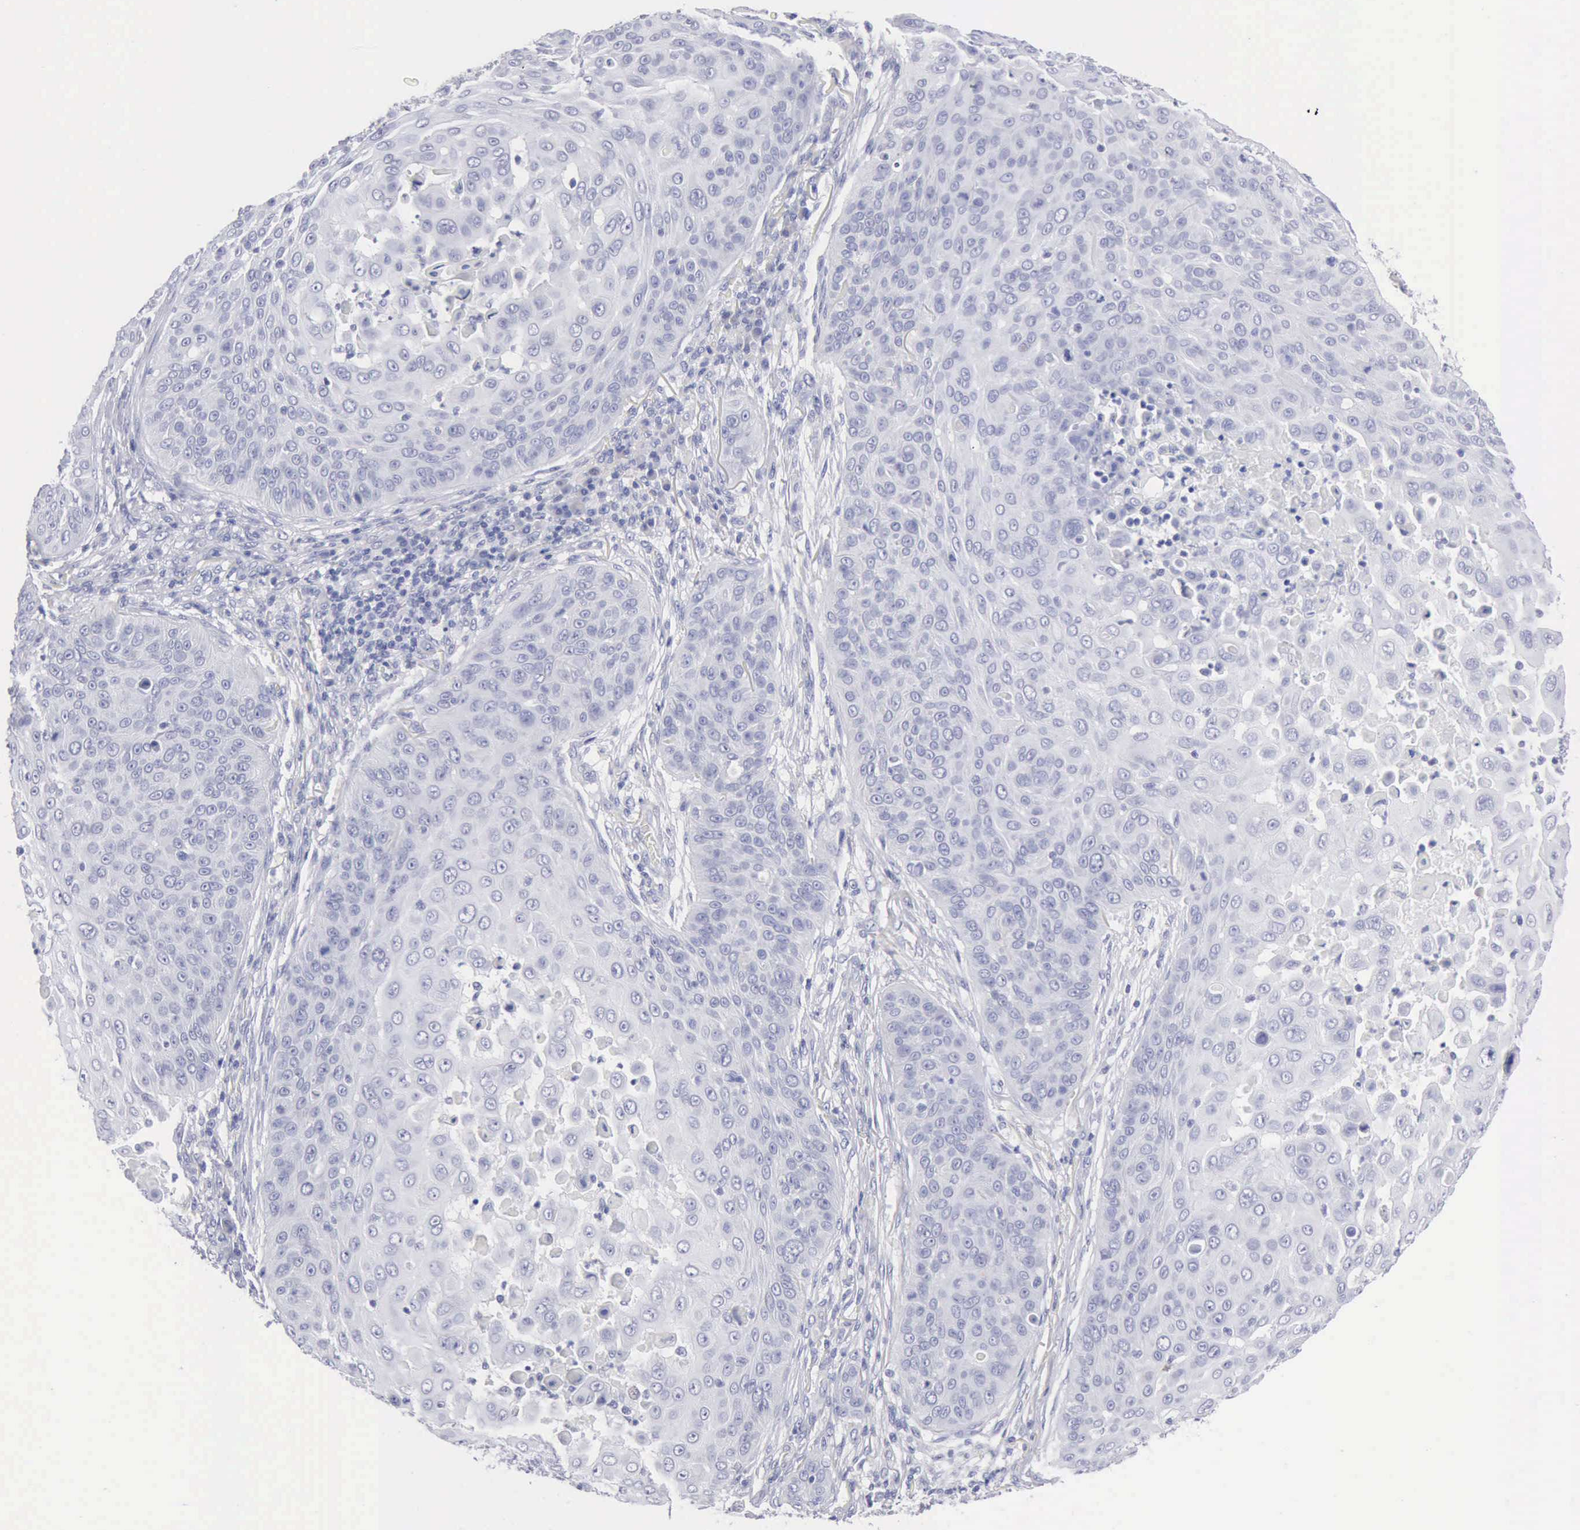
{"staining": {"intensity": "negative", "quantity": "none", "location": "none"}, "tissue": "skin cancer", "cell_type": "Tumor cells", "image_type": "cancer", "snomed": [{"axis": "morphology", "description": "Squamous cell carcinoma, NOS"}, {"axis": "topography", "description": "Skin"}], "caption": "Tumor cells show no significant protein staining in skin cancer (squamous cell carcinoma). The staining is performed using DAB (3,3'-diaminobenzidine) brown chromogen with nuclei counter-stained in using hematoxylin.", "gene": "ANGEL1", "patient": {"sex": "male", "age": 82}}